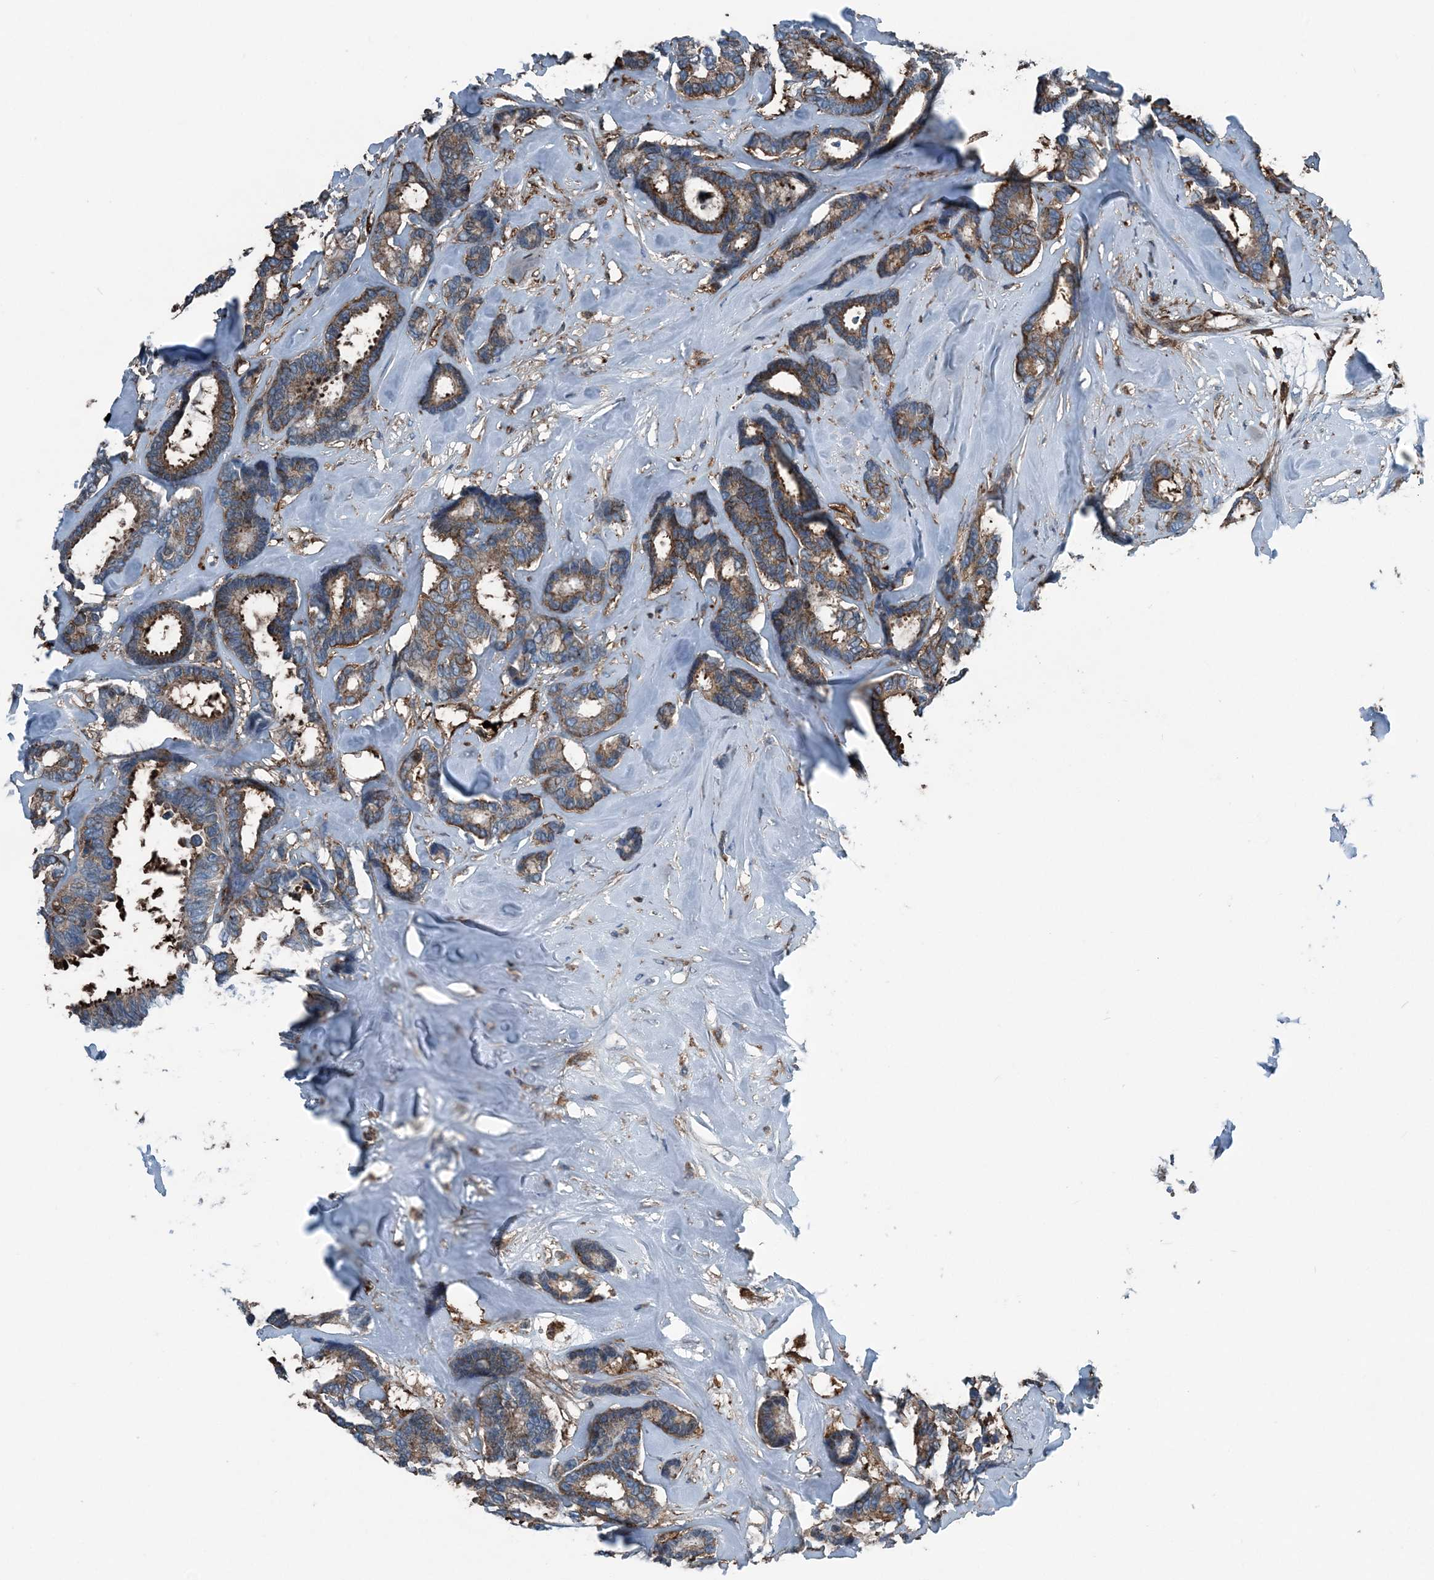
{"staining": {"intensity": "moderate", "quantity": ">75%", "location": "cytoplasmic/membranous"}, "tissue": "breast cancer", "cell_type": "Tumor cells", "image_type": "cancer", "snomed": [{"axis": "morphology", "description": "Duct carcinoma"}, {"axis": "topography", "description": "Breast"}], "caption": "Immunohistochemical staining of breast invasive ductal carcinoma displays medium levels of moderate cytoplasmic/membranous protein staining in about >75% of tumor cells.", "gene": "CFL1", "patient": {"sex": "female", "age": 87}}